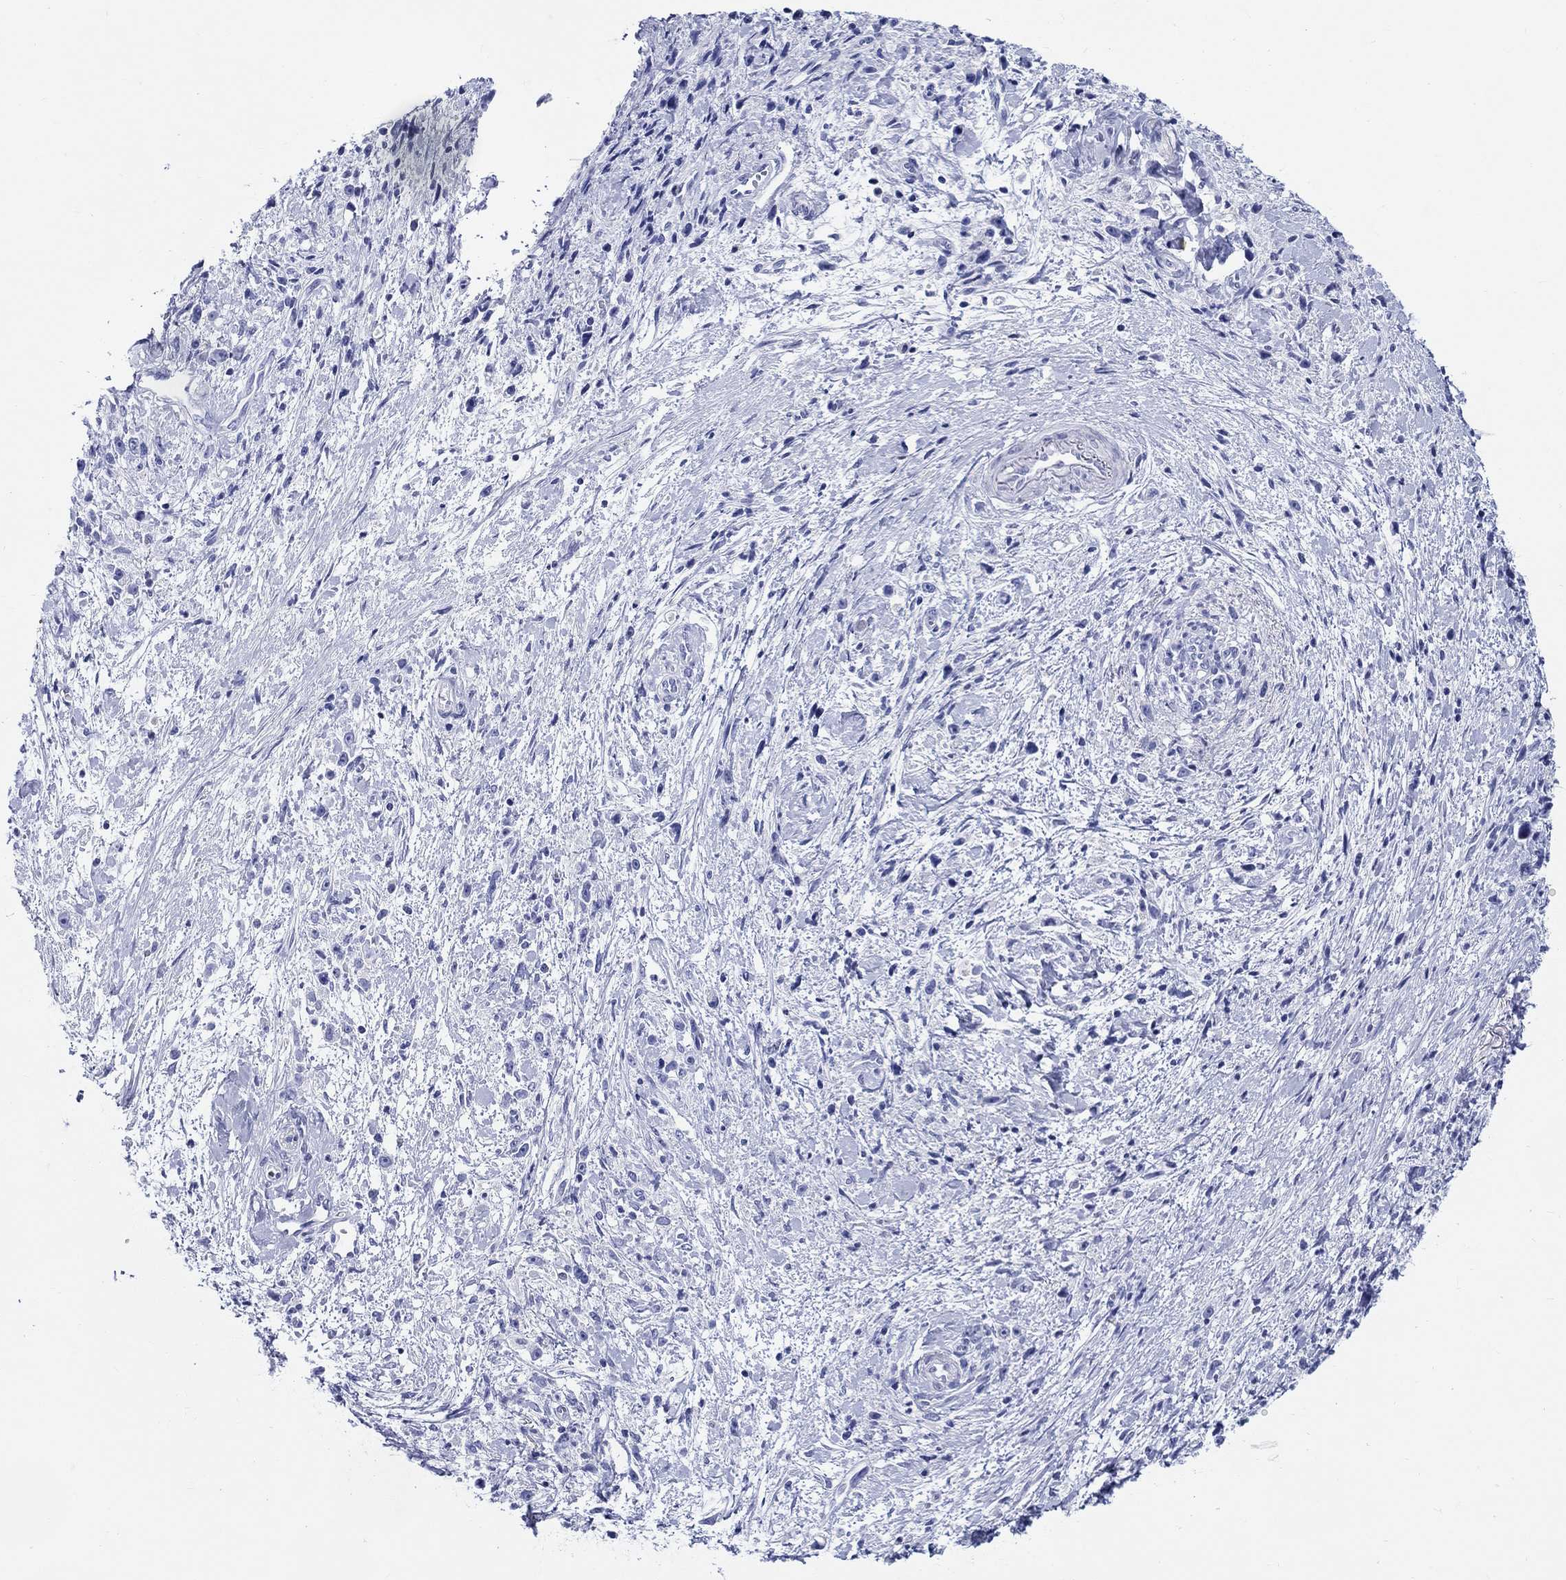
{"staining": {"intensity": "negative", "quantity": "none", "location": "none"}, "tissue": "stomach cancer", "cell_type": "Tumor cells", "image_type": "cancer", "snomed": [{"axis": "morphology", "description": "Adenocarcinoma, NOS"}, {"axis": "topography", "description": "Stomach"}], "caption": "Image shows no significant protein positivity in tumor cells of stomach cancer (adenocarcinoma).", "gene": "CRYGS", "patient": {"sex": "female", "age": 59}}